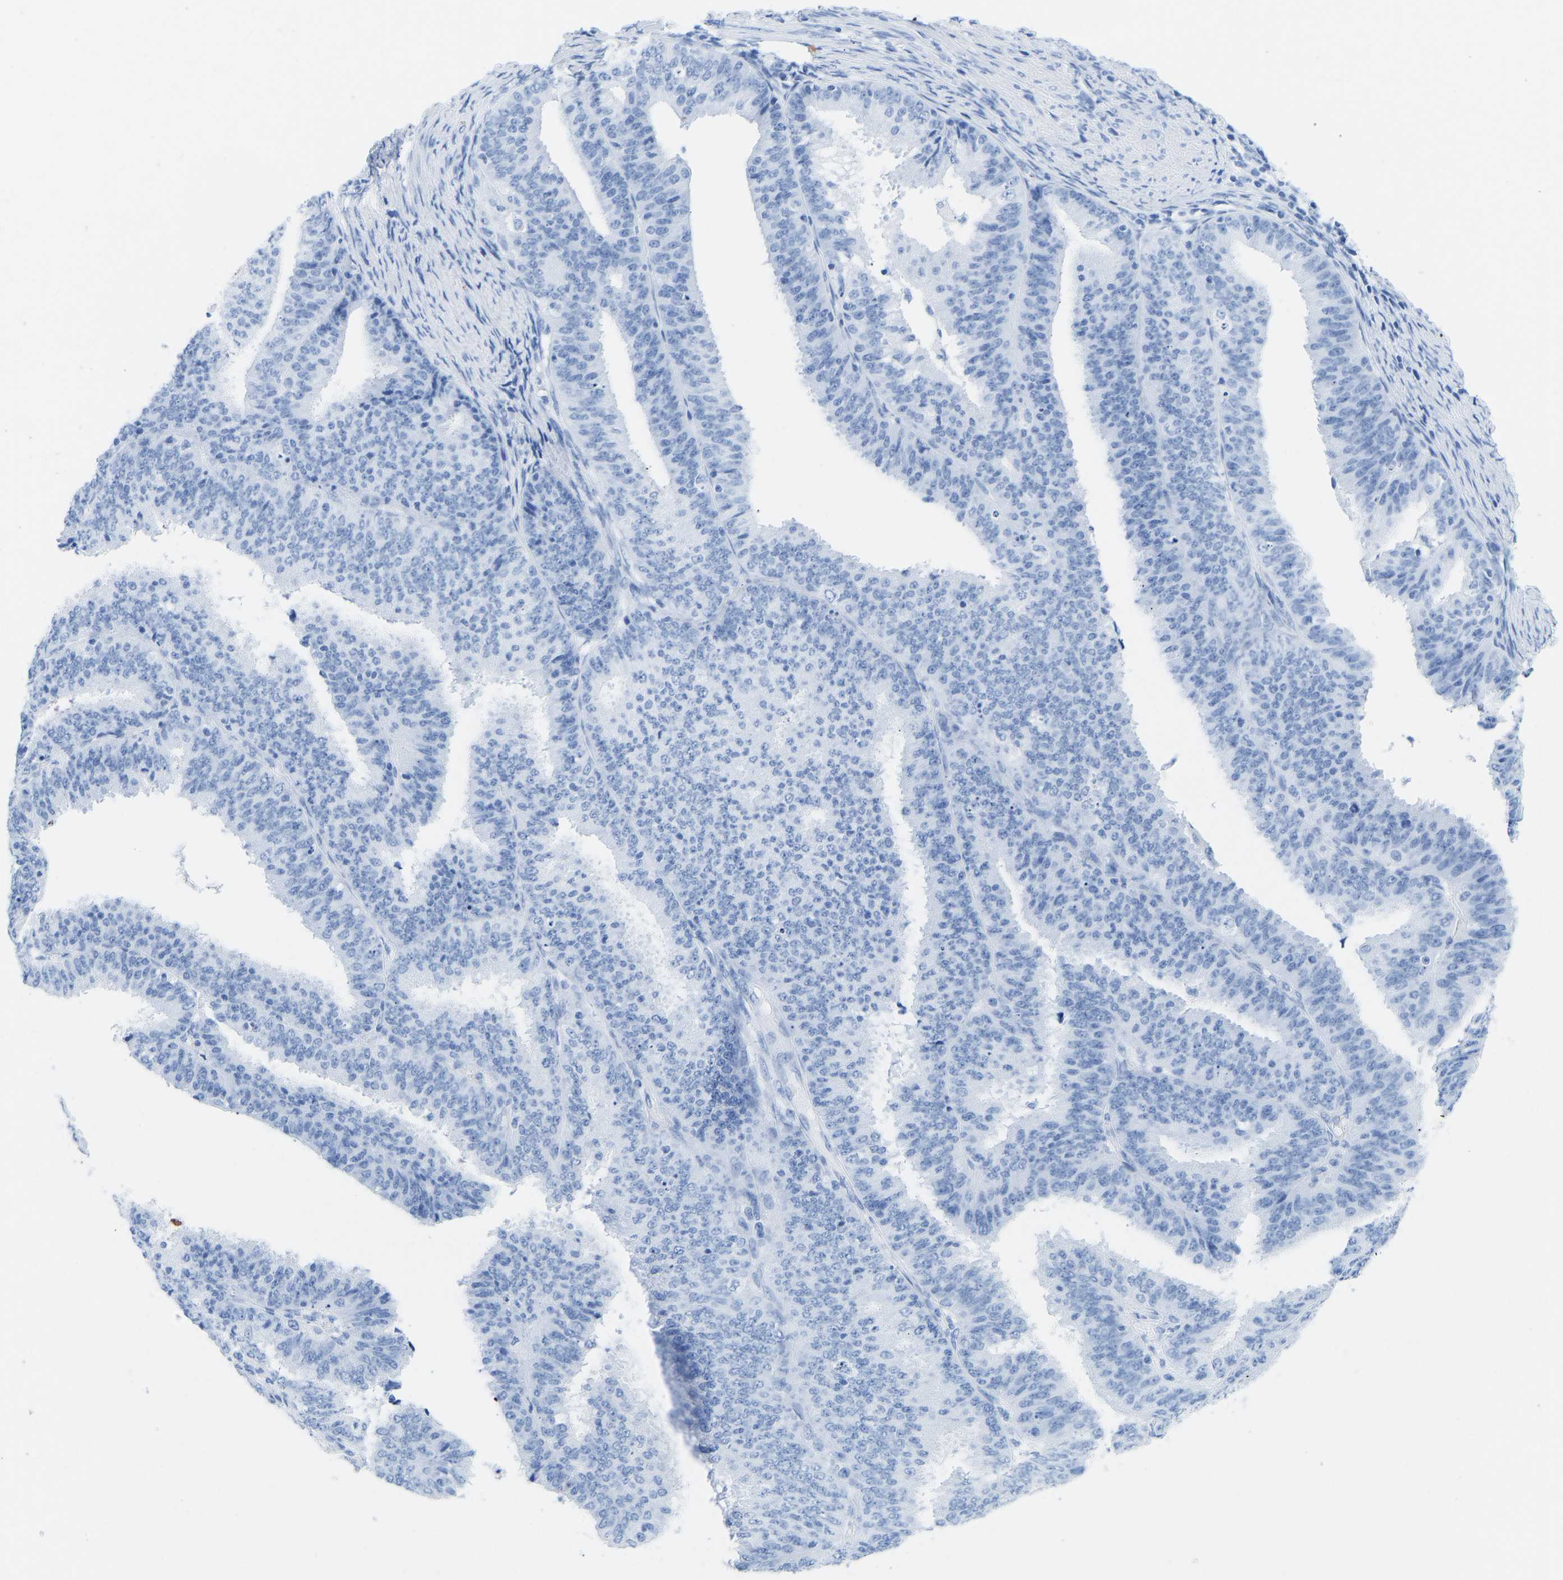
{"staining": {"intensity": "negative", "quantity": "none", "location": "none"}, "tissue": "endometrial cancer", "cell_type": "Tumor cells", "image_type": "cancer", "snomed": [{"axis": "morphology", "description": "Adenocarcinoma, NOS"}, {"axis": "topography", "description": "Endometrium"}], "caption": "An immunohistochemistry micrograph of endometrial cancer (adenocarcinoma) is shown. There is no staining in tumor cells of endometrial cancer (adenocarcinoma).", "gene": "ELMO2", "patient": {"sex": "female", "age": 70}}